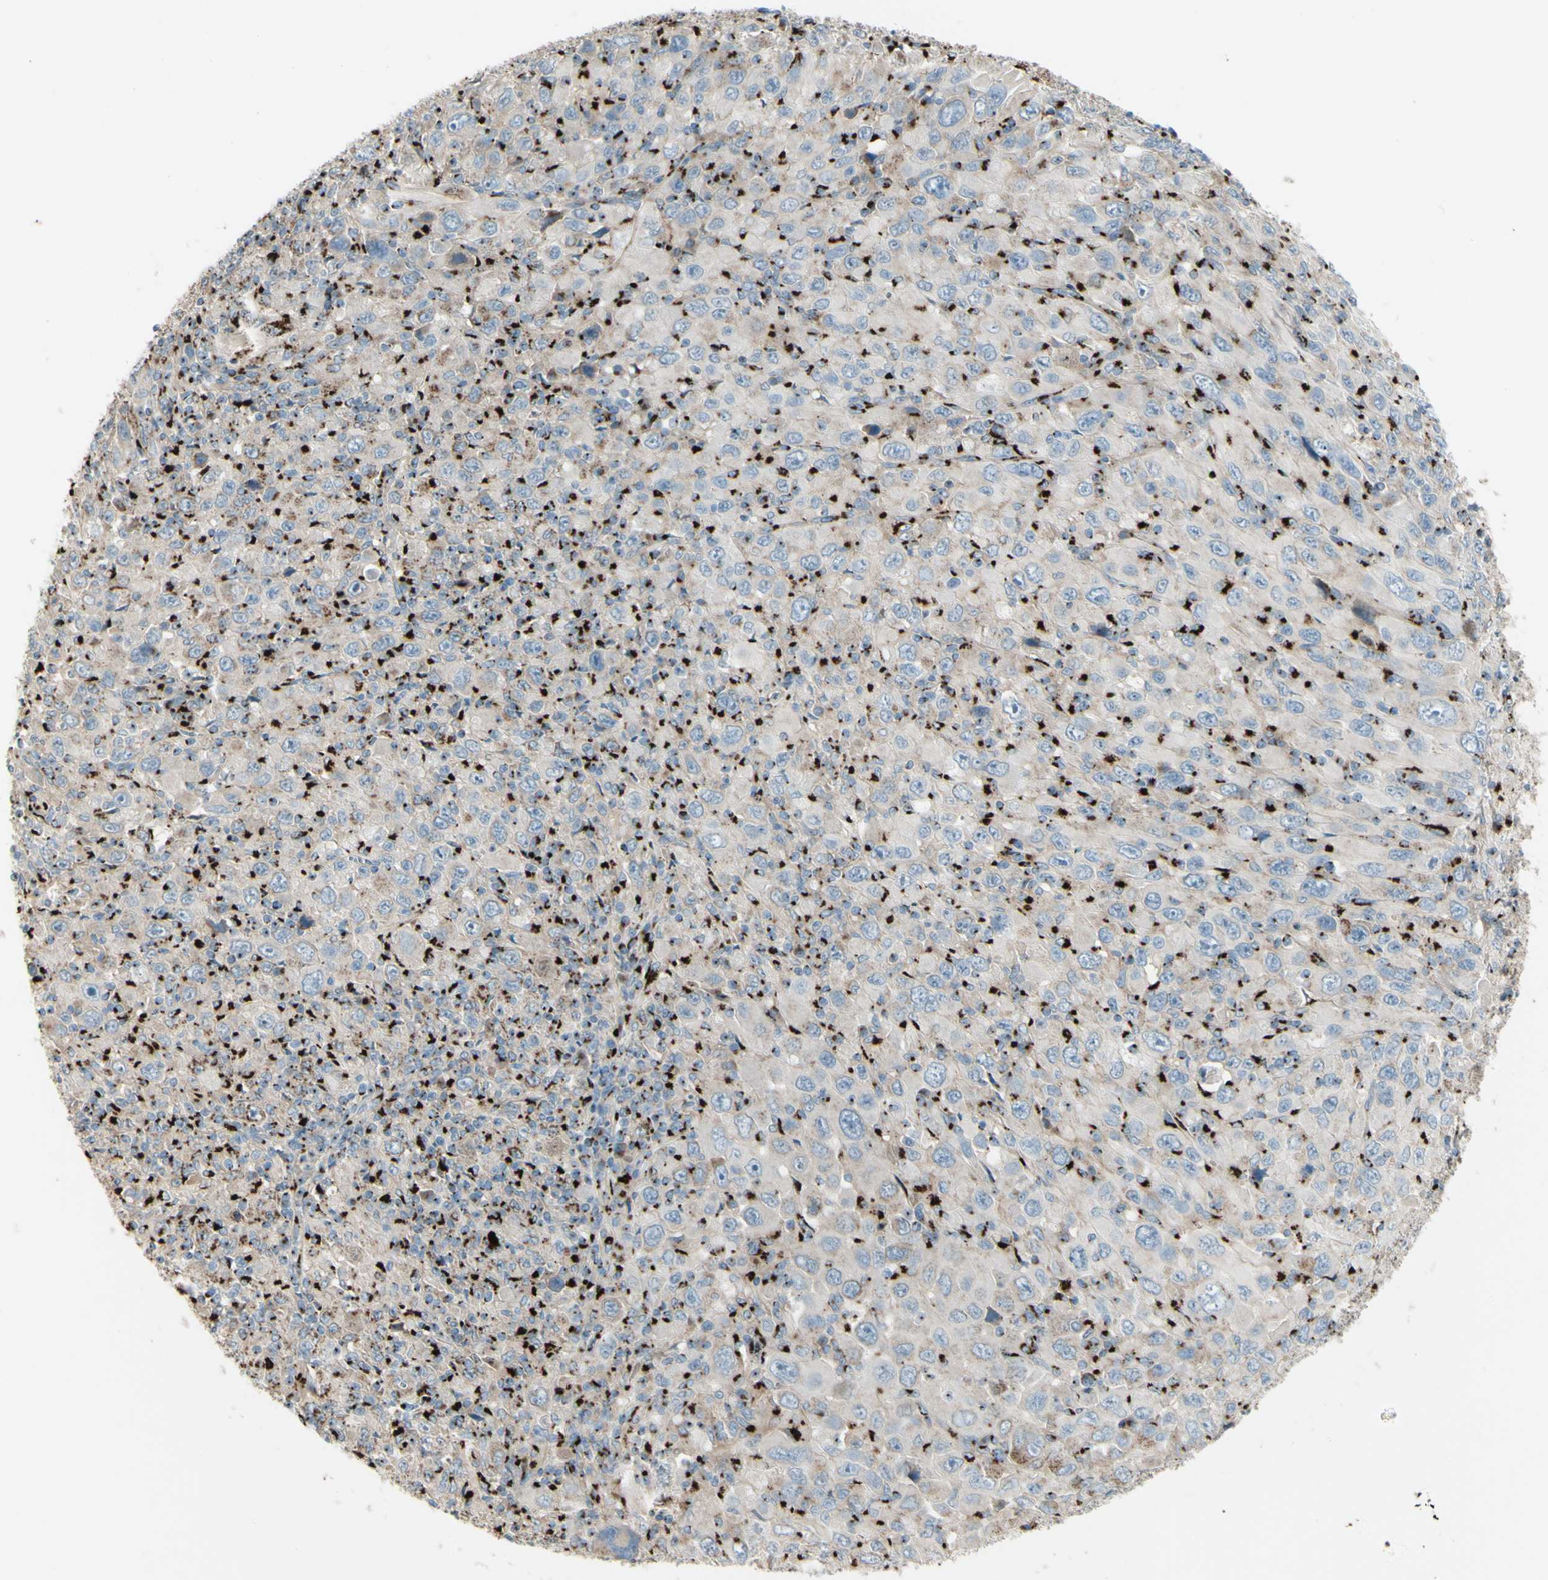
{"staining": {"intensity": "strong", "quantity": "25%-75%", "location": "cytoplasmic/membranous"}, "tissue": "melanoma", "cell_type": "Tumor cells", "image_type": "cancer", "snomed": [{"axis": "morphology", "description": "Malignant melanoma, Metastatic site"}, {"axis": "topography", "description": "Skin"}], "caption": "About 25%-75% of tumor cells in human melanoma show strong cytoplasmic/membranous protein expression as visualized by brown immunohistochemical staining.", "gene": "B4GALT1", "patient": {"sex": "female", "age": 56}}